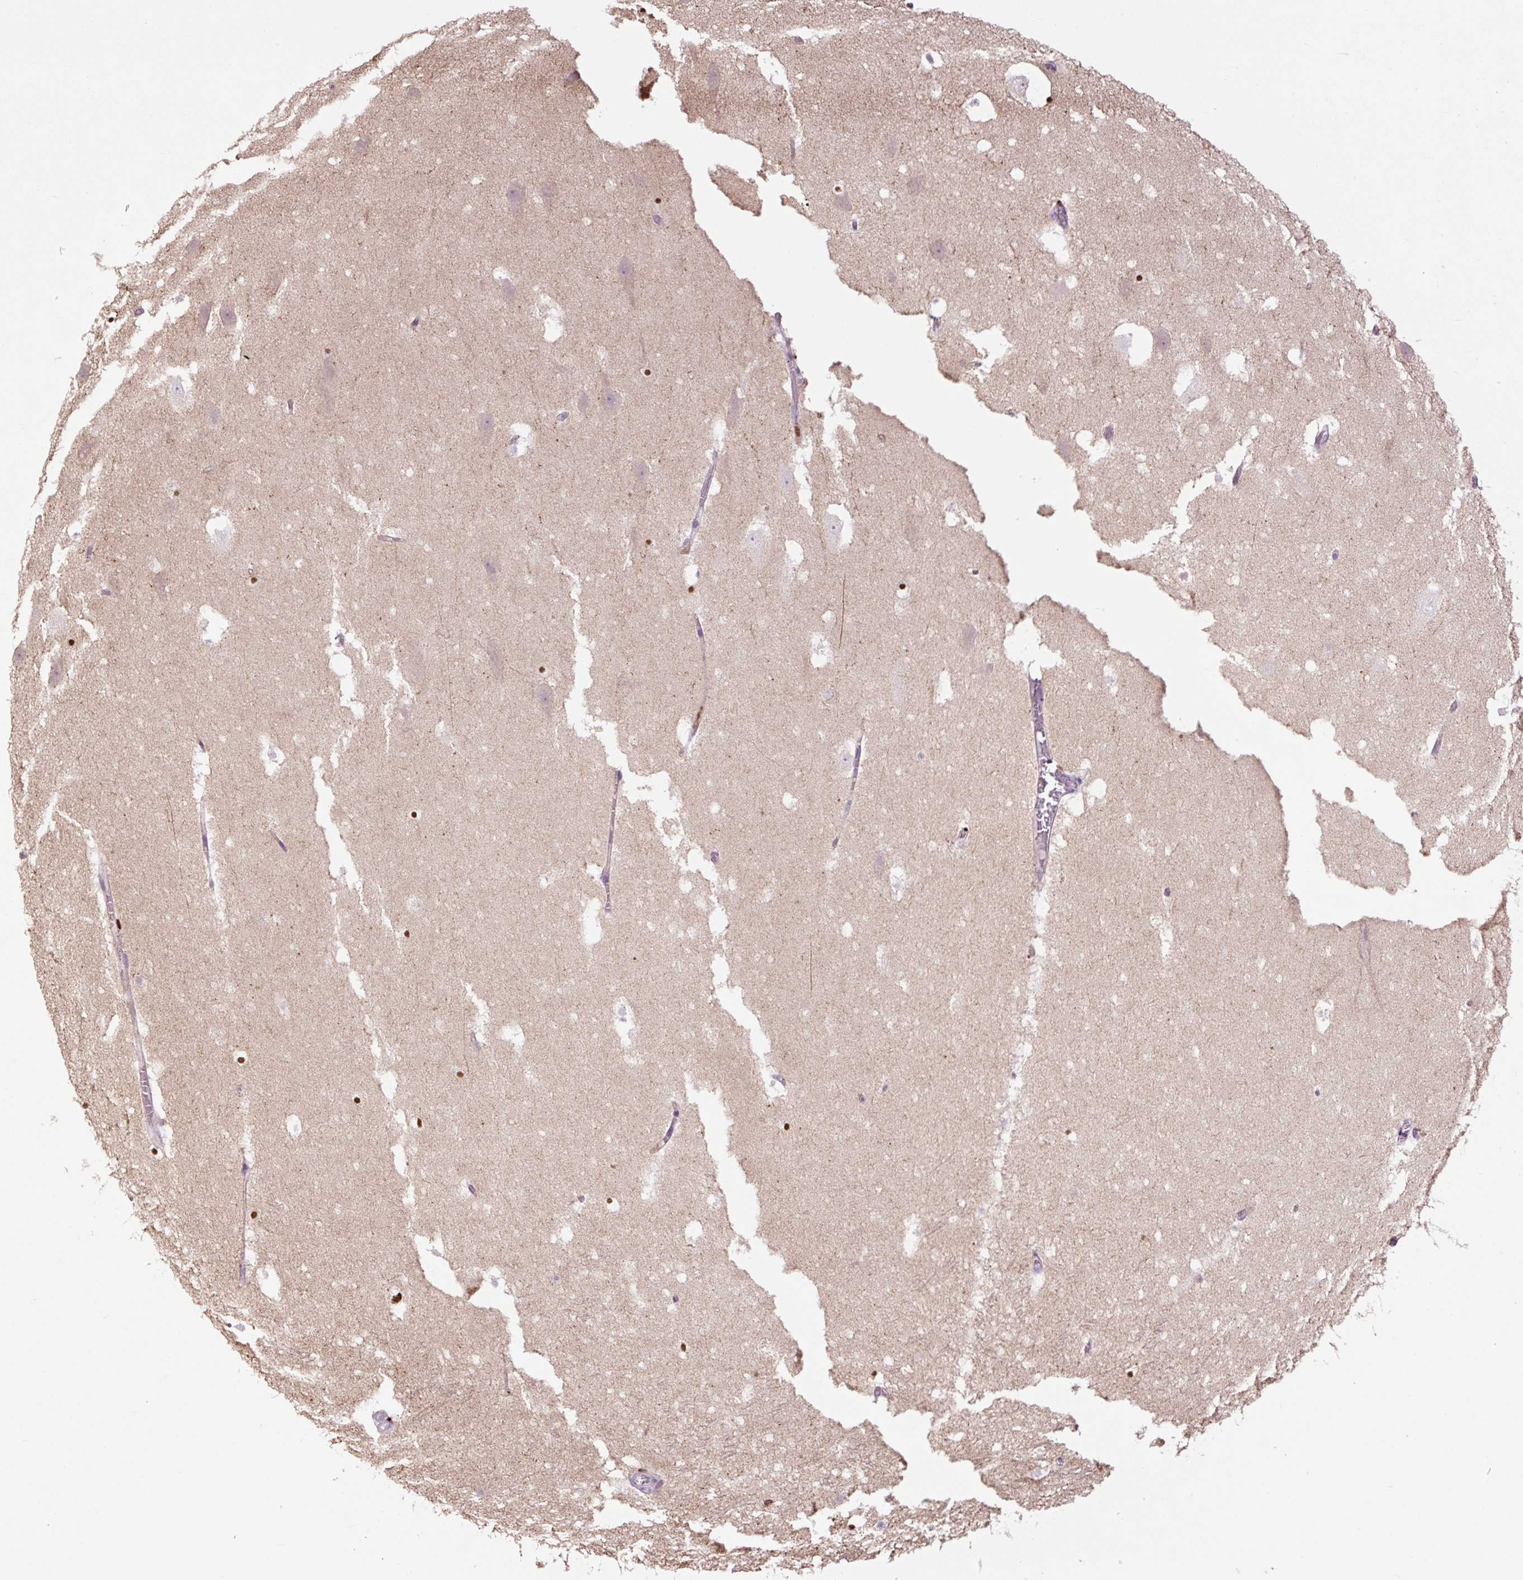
{"staining": {"intensity": "negative", "quantity": "none", "location": "none"}, "tissue": "hippocampus", "cell_type": "Glial cells", "image_type": "normal", "snomed": [{"axis": "morphology", "description": "Normal tissue, NOS"}, {"axis": "topography", "description": "Hippocampus"}], "caption": "IHC of normal human hippocampus demonstrates no expression in glial cells.", "gene": "SPI1", "patient": {"sex": "female", "age": 42}}